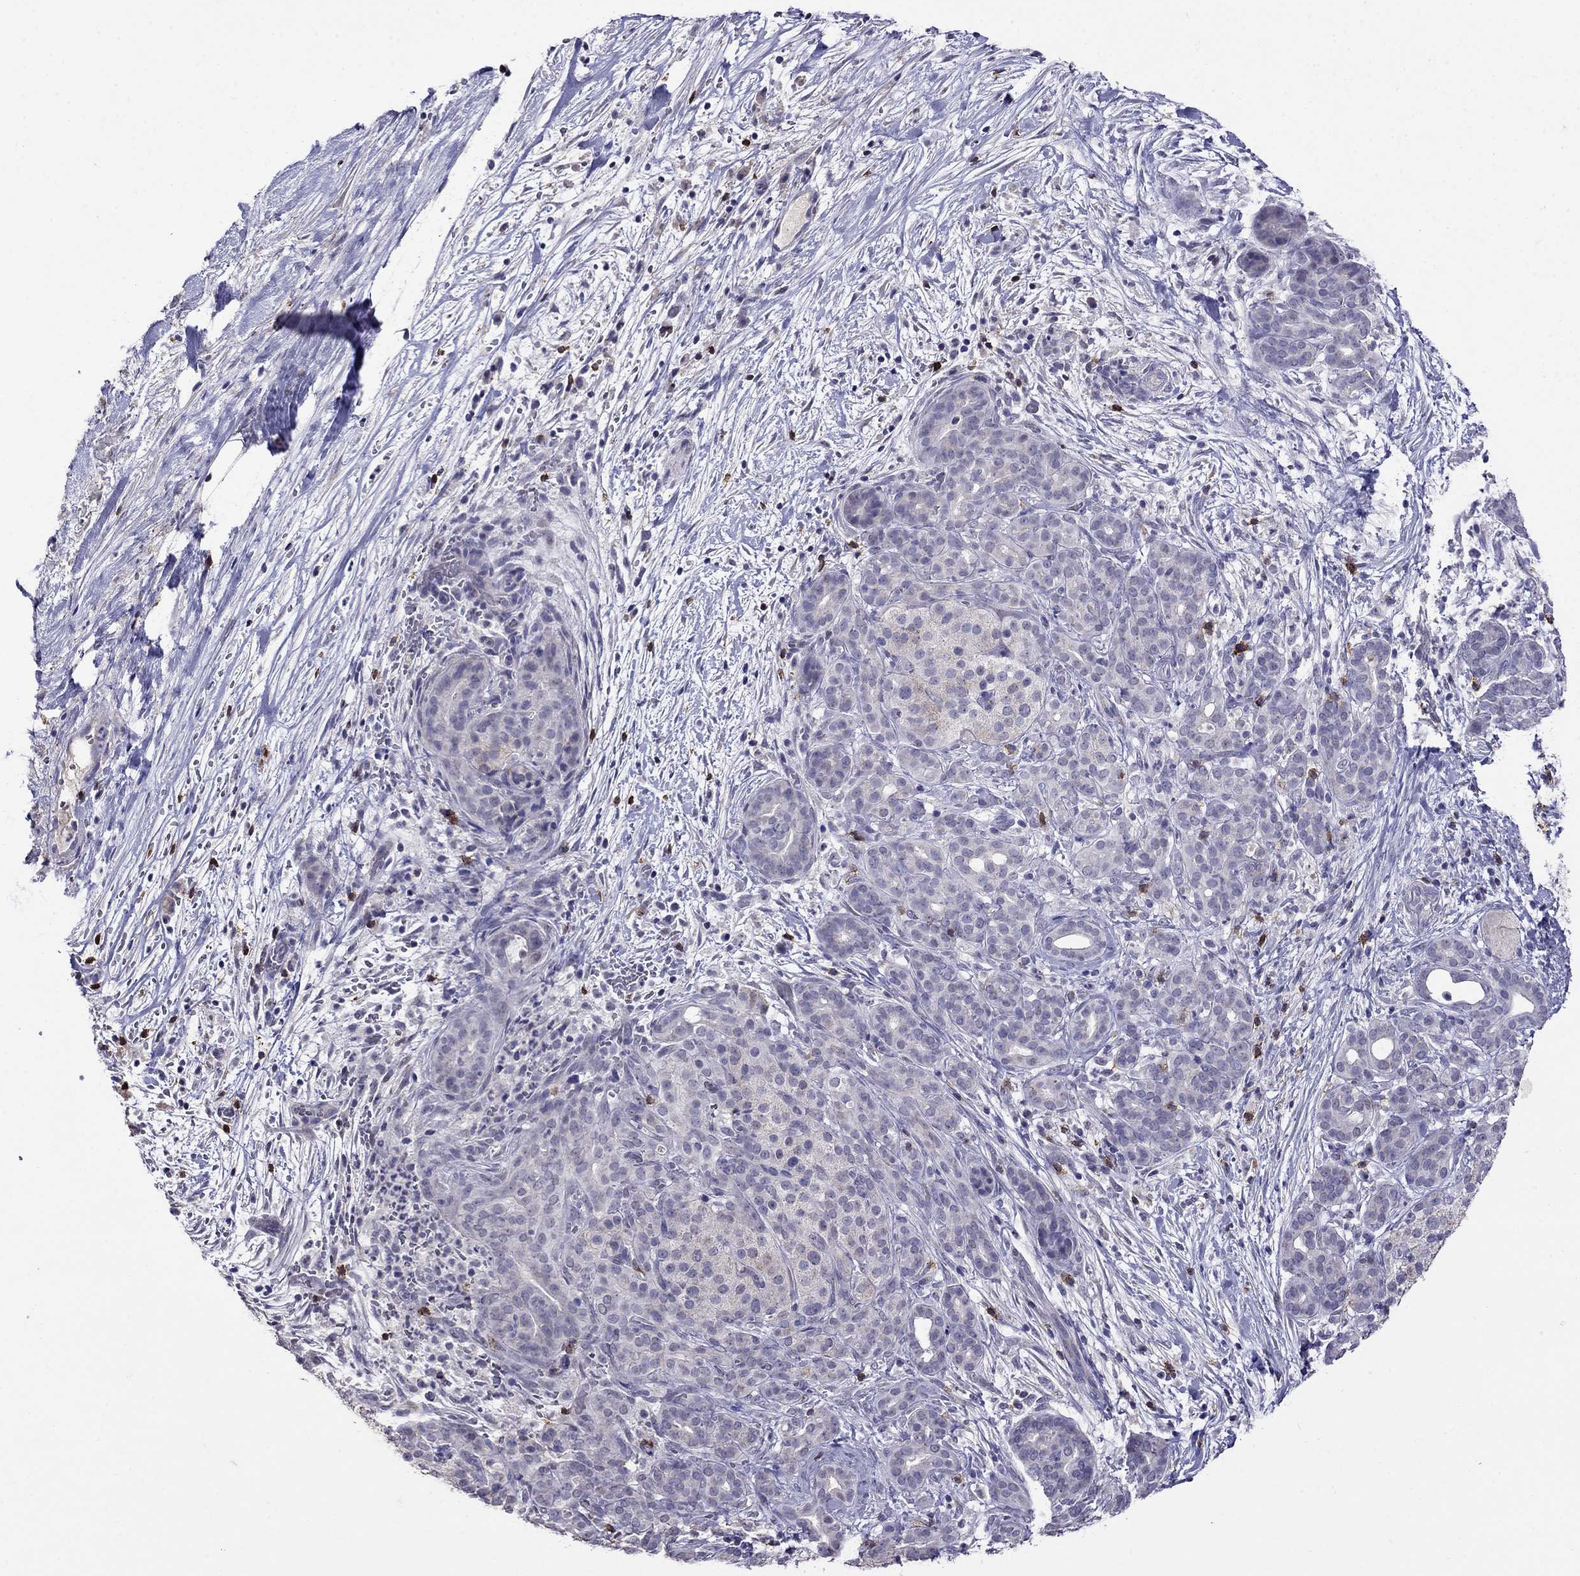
{"staining": {"intensity": "negative", "quantity": "none", "location": "none"}, "tissue": "pancreatic cancer", "cell_type": "Tumor cells", "image_type": "cancer", "snomed": [{"axis": "morphology", "description": "Adenocarcinoma, NOS"}, {"axis": "topography", "description": "Pancreas"}], "caption": "A histopathology image of pancreatic adenocarcinoma stained for a protein demonstrates no brown staining in tumor cells.", "gene": "CD8B", "patient": {"sex": "male", "age": 44}}